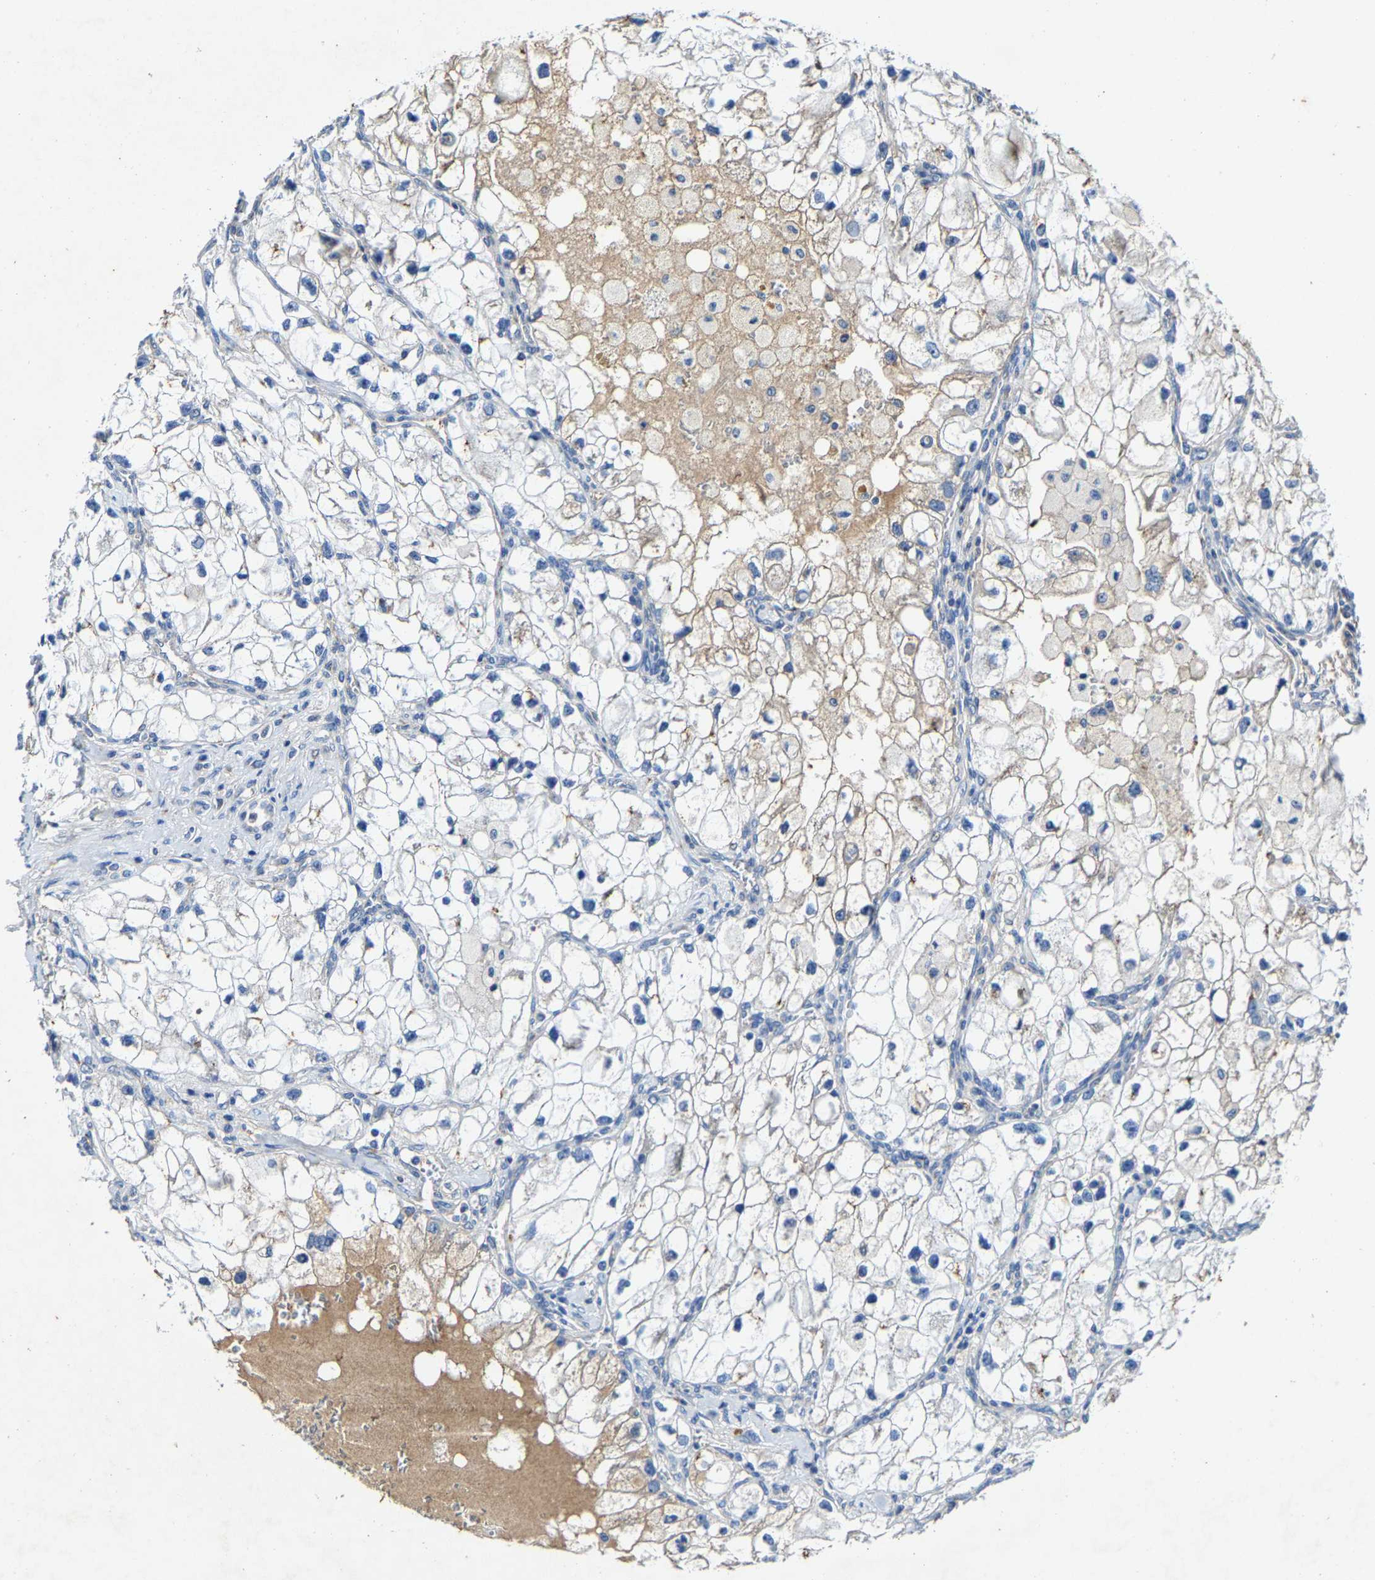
{"staining": {"intensity": "negative", "quantity": "none", "location": "none"}, "tissue": "renal cancer", "cell_type": "Tumor cells", "image_type": "cancer", "snomed": [{"axis": "morphology", "description": "Adenocarcinoma, NOS"}, {"axis": "topography", "description": "Kidney"}], "caption": "IHC of human renal cancer shows no expression in tumor cells. (Immunohistochemistry, brightfield microscopy, high magnification).", "gene": "SLC25A25", "patient": {"sex": "female", "age": 70}}